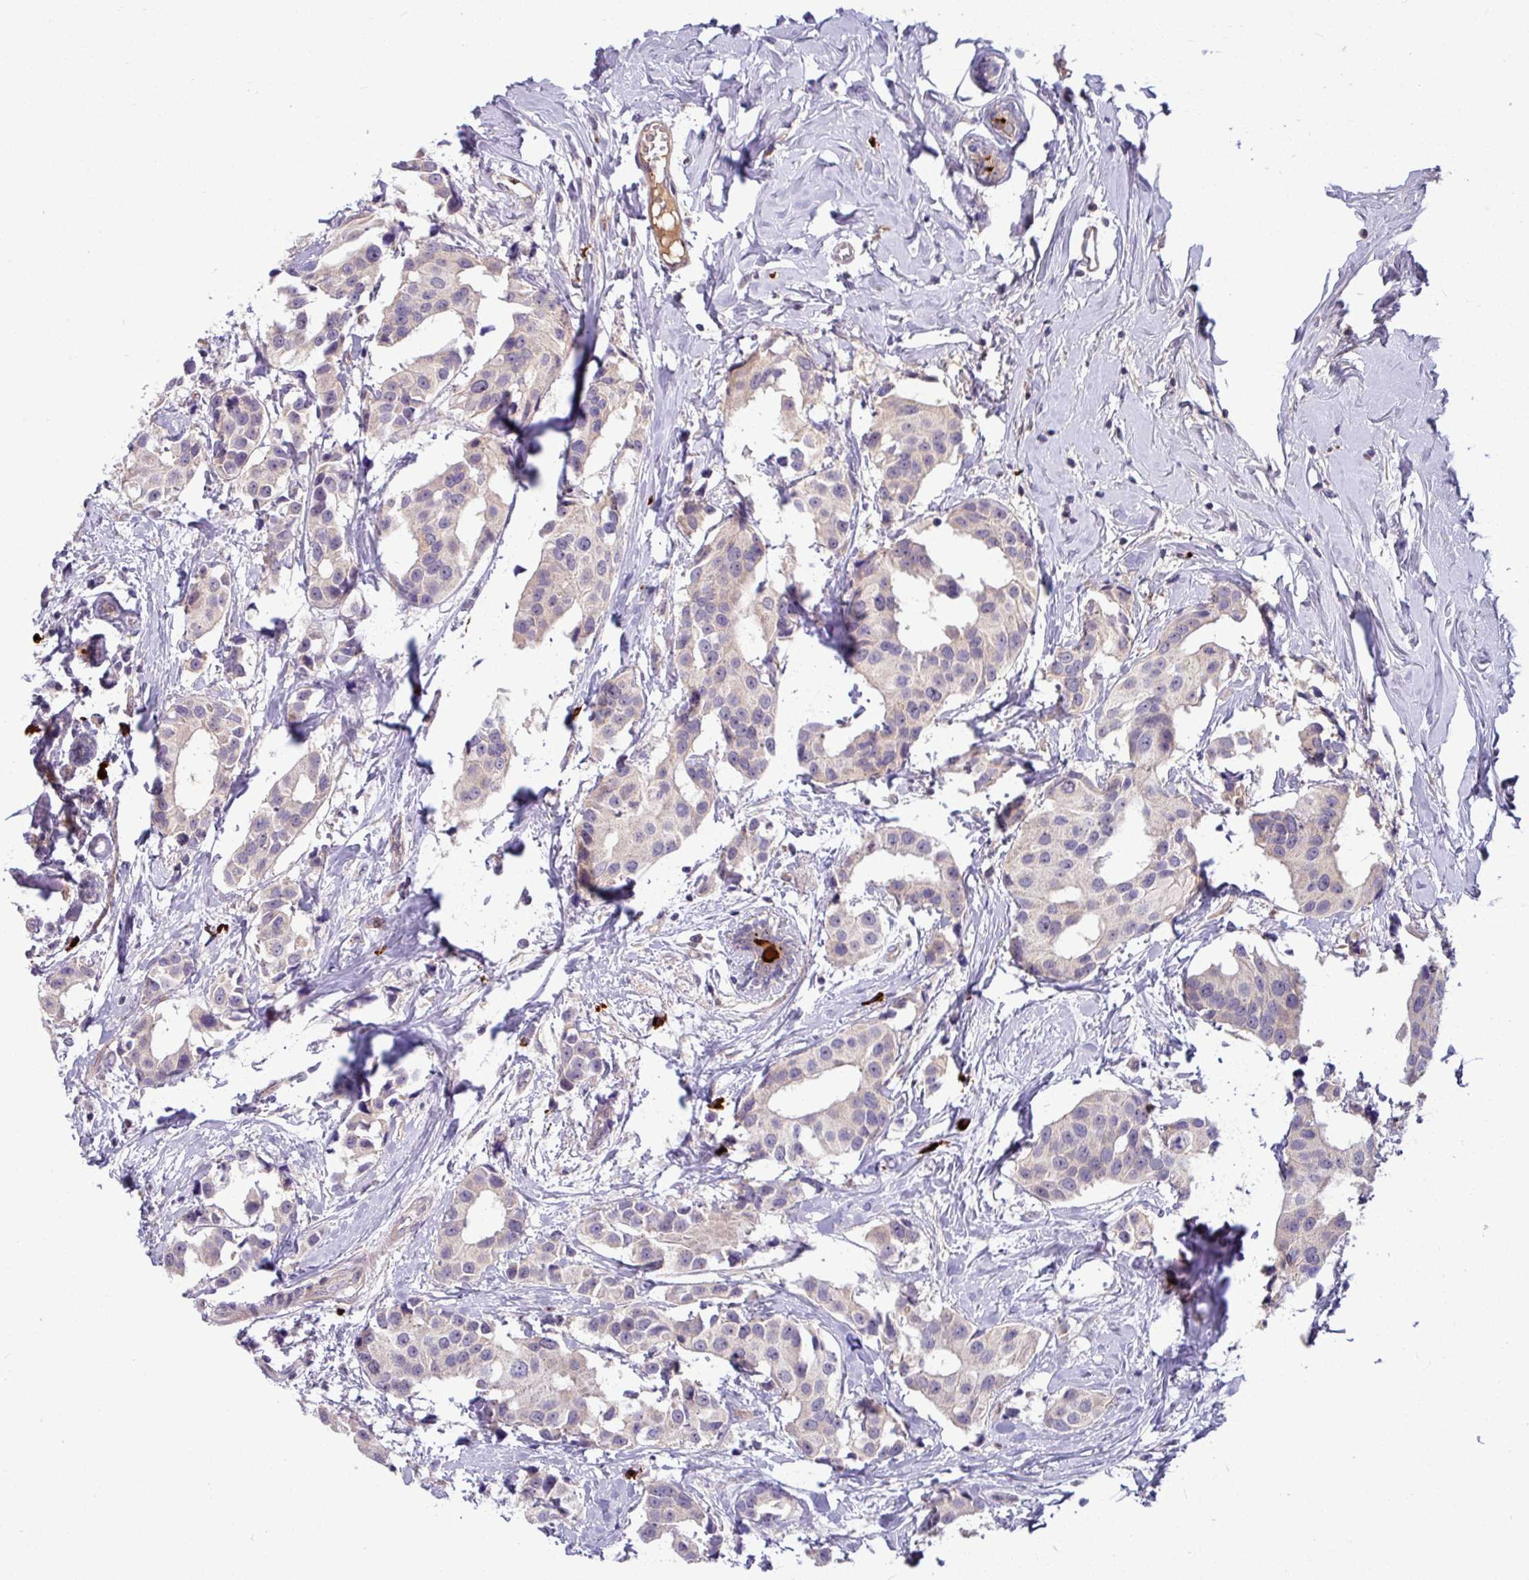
{"staining": {"intensity": "negative", "quantity": "none", "location": "none"}, "tissue": "breast cancer", "cell_type": "Tumor cells", "image_type": "cancer", "snomed": [{"axis": "morphology", "description": "Normal tissue, NOS"}, {"axis": "morphology", "description": "Duct carcinoma"}, {"axis": "topography", "description": "Breast"}], "caption": "The immunohistochemistry (IHC) photomicrograph has no significant expression in tumor cells of invasive ductal carcinoma (breast) tissue.", "gene": "B4GALNT4", "patient": {"sex": "female", "age": 39}}